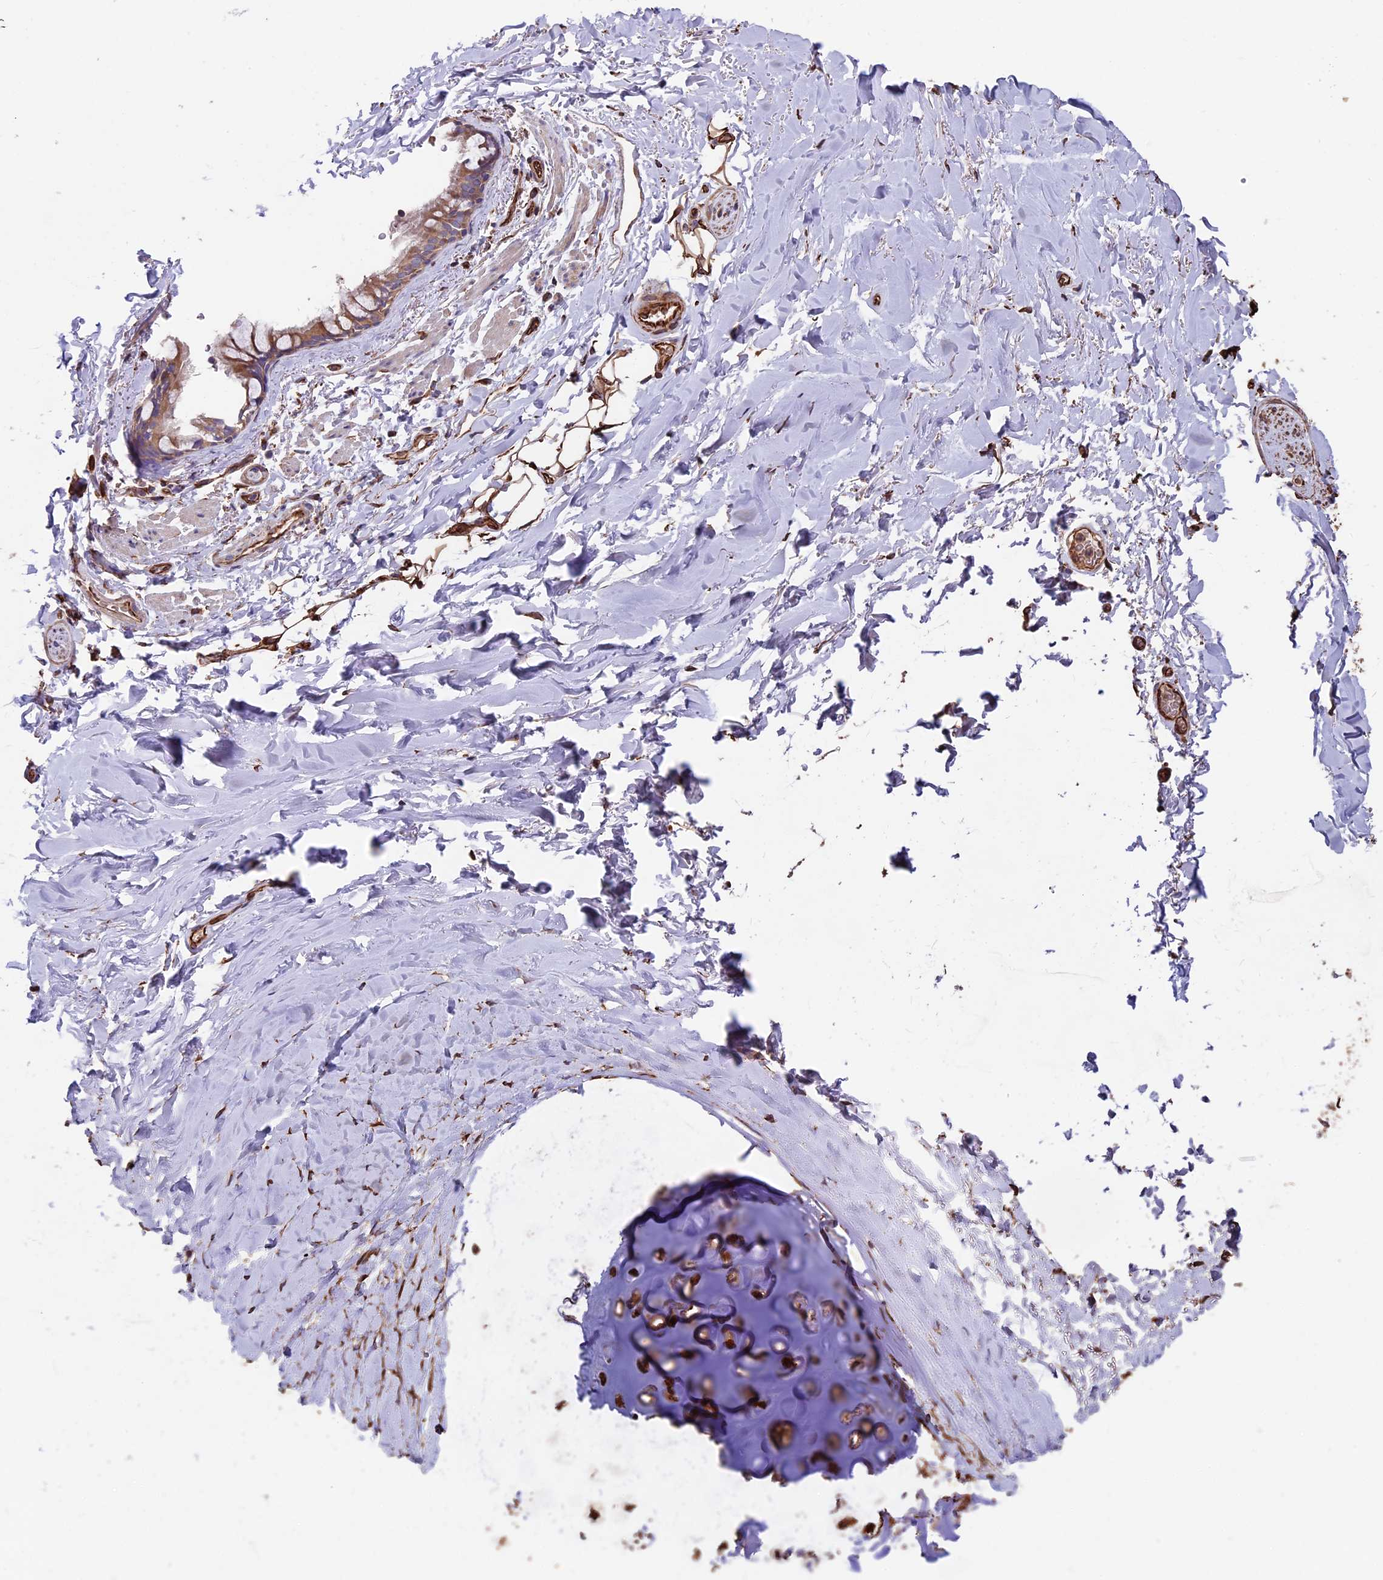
{"staining": {"intensity": "strong", "quantity": ">75%", "location": "cytoplasmic/membranous"}, "tissue": "adipose tissue", "cell_type": "Adipocytes", "image_type": "normal", "snomed": [{"axis": "morphology", "description": "Normal tissue, NOS"}, {"axis": "topography", "description": "Lymph node"}, {"axis": "topography", "description": "Bronchus"}], "caption": "This histopathology image demonstrates normal adipose tissue stained with immunohistochemistry to label a protein in brown. The cytoplasmic/membranous of adipocytes show strong positivity for the protein. Nuclei are counter-stained blue.", "gene": "SEH1L", "patient": {"sex": "male", "age": 63}}